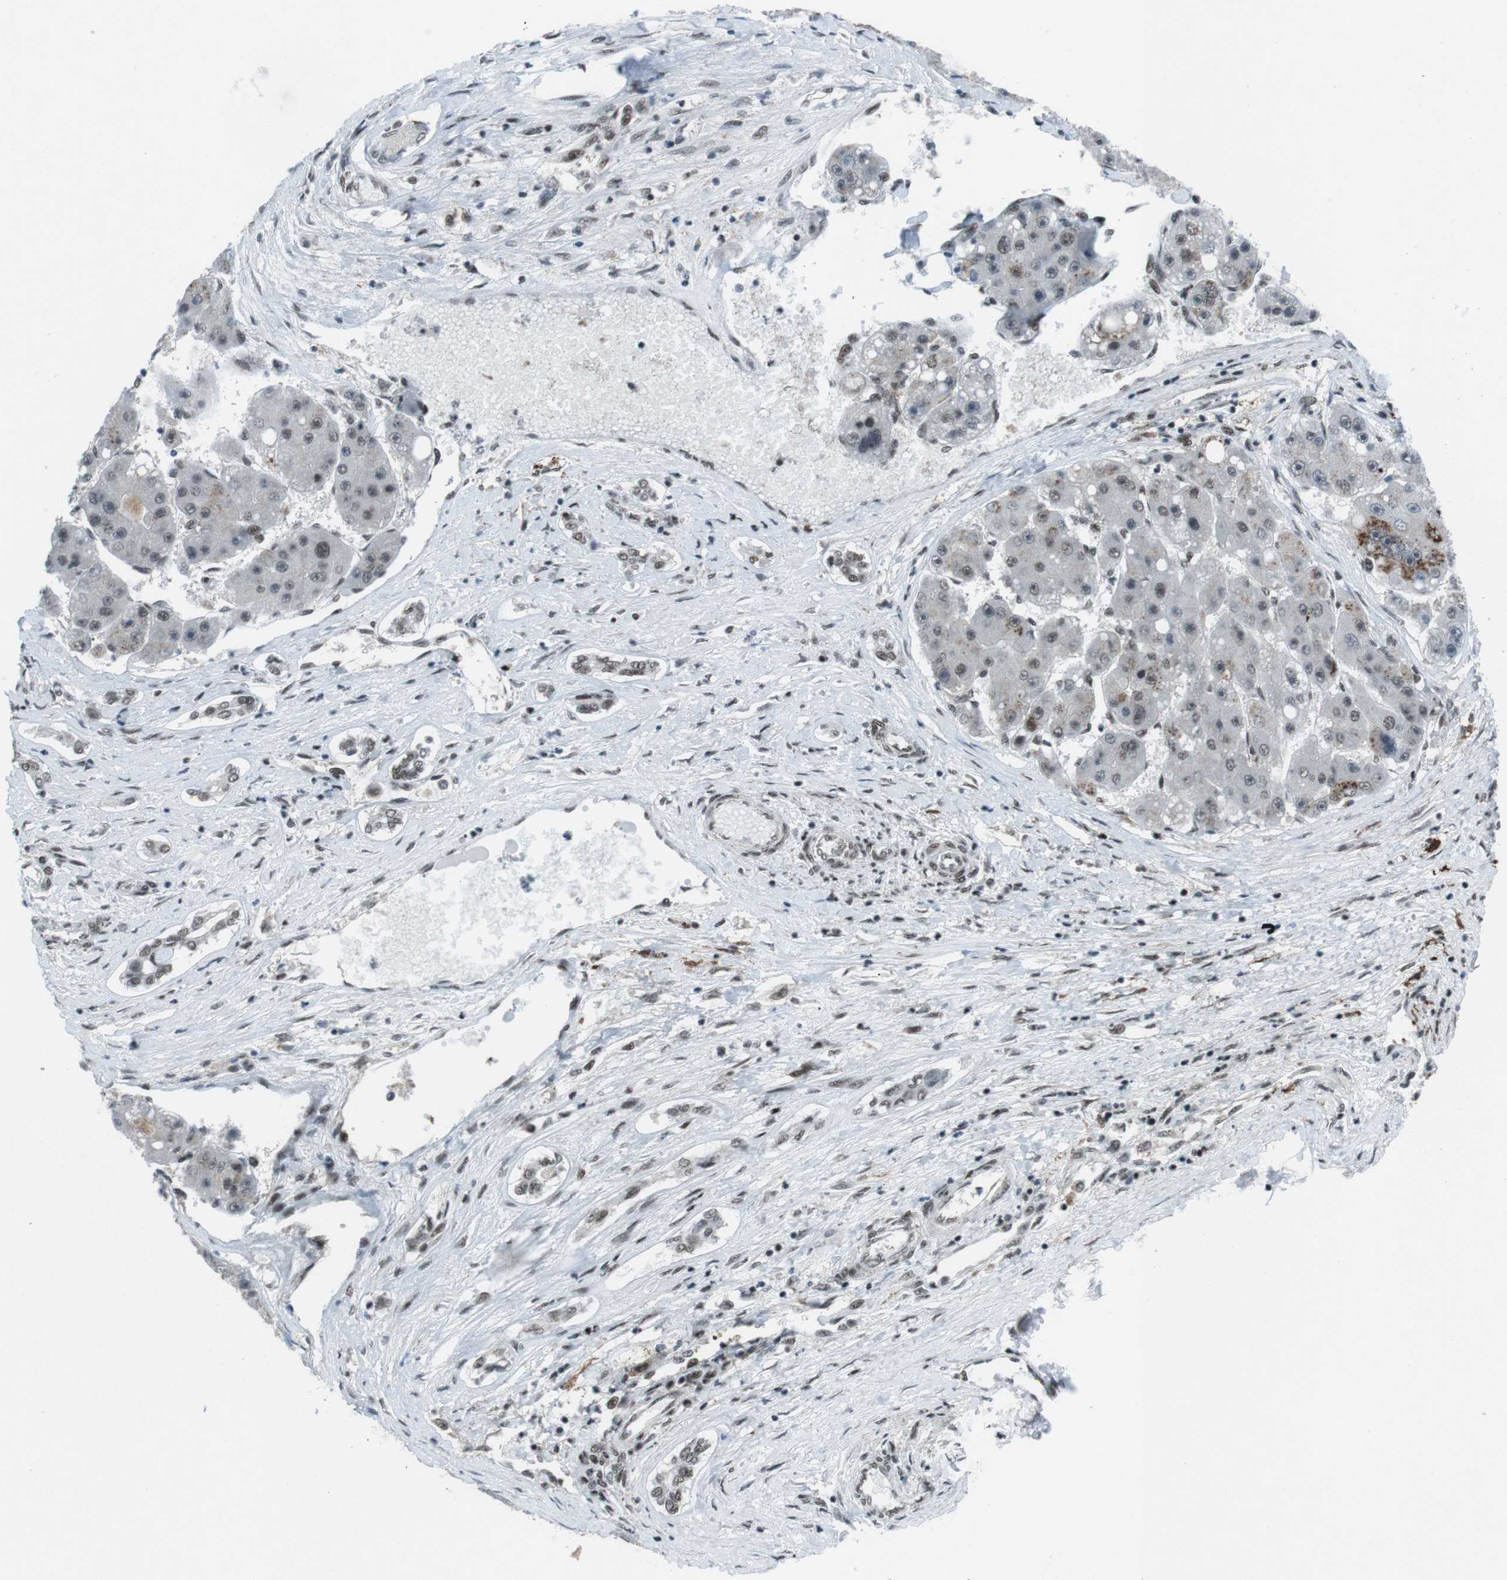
{"staining": {"intensity": "weak", "quantity": "25%-75%", "location": "nuclear"}, "tissue": "liver cancer", "cell_type": "Tumor cells", "image_type": "cancer", "snomed": [{"axis": "morphology", "description": "Carcinoma, Hepatocellular, NOS"}, {"axis": "topography", "description": "Liver"}], "caption": "IHC staining of liver hepatocellular carcinoma, which displays low levels of weak nuclear positivity in approximately 25%-75% of tumor cells indicating weak nuclear protein positivity. The staining was performed using DAB (3,3'-diaminobenzidine) (brown) for protein detection and nuclei were counterstained in hematoxylin (blue).", "gene": "TAF1", "patient": {"sex": "female", "age": 61}}